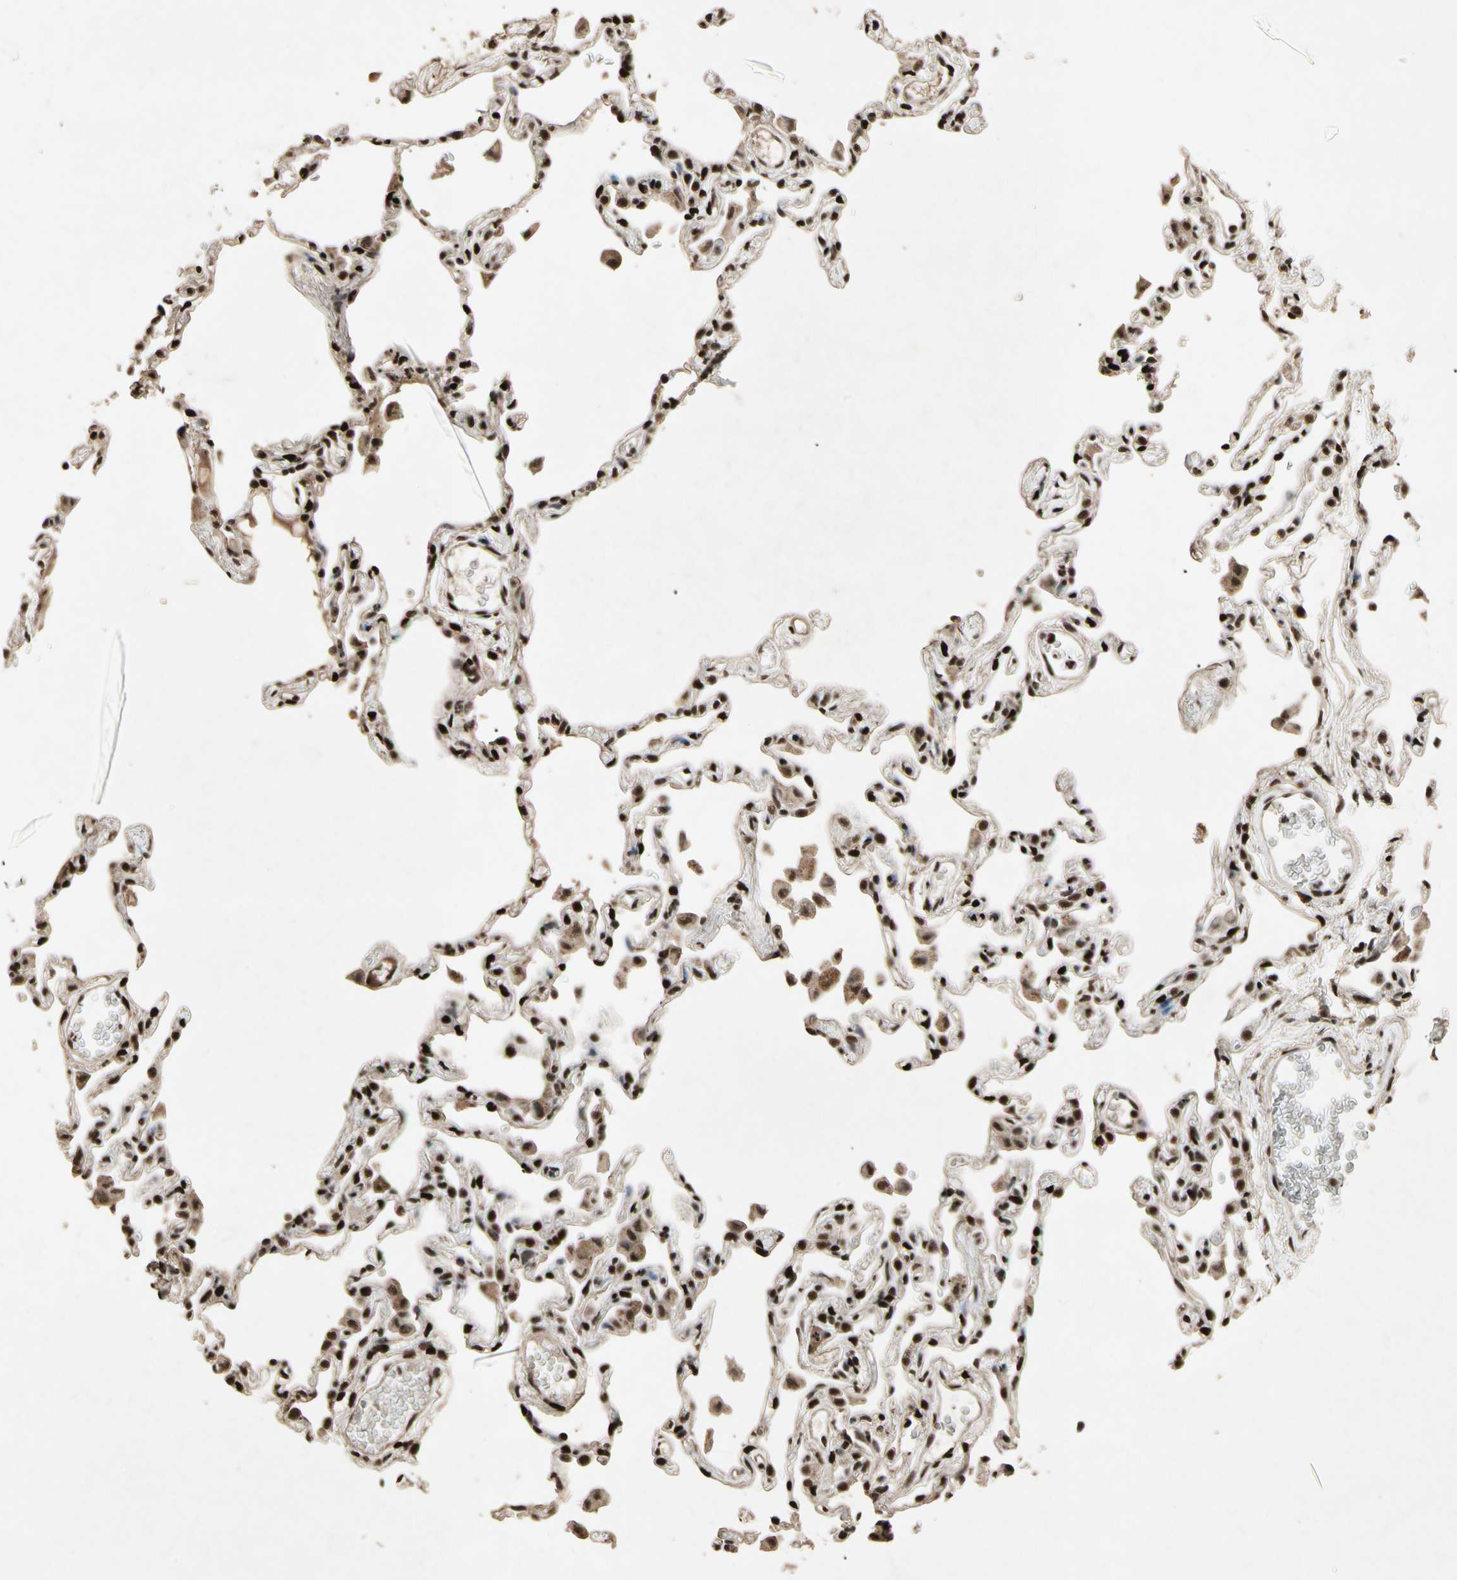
{"staining": {"intensity": "strong", "quantity": ">75%", "location": "cytoplasmic/membranous,nuclear"}, "tissue": "lung", "cell_type": "Alveolar cells", "image_type": "normal", "snomed": [{"axis": "morphology", "description": "Normal tissue, NOS"}, {"axis": "topography", "description": "Lung"}], "caption": "A high amount of strong cytoplasmic/membranous,nuclear staining is appreciated in approximately >75% of alveolar cells in normal lung.", "gene": "TBX2", "patient": {"sex": "female", "age": 49}}